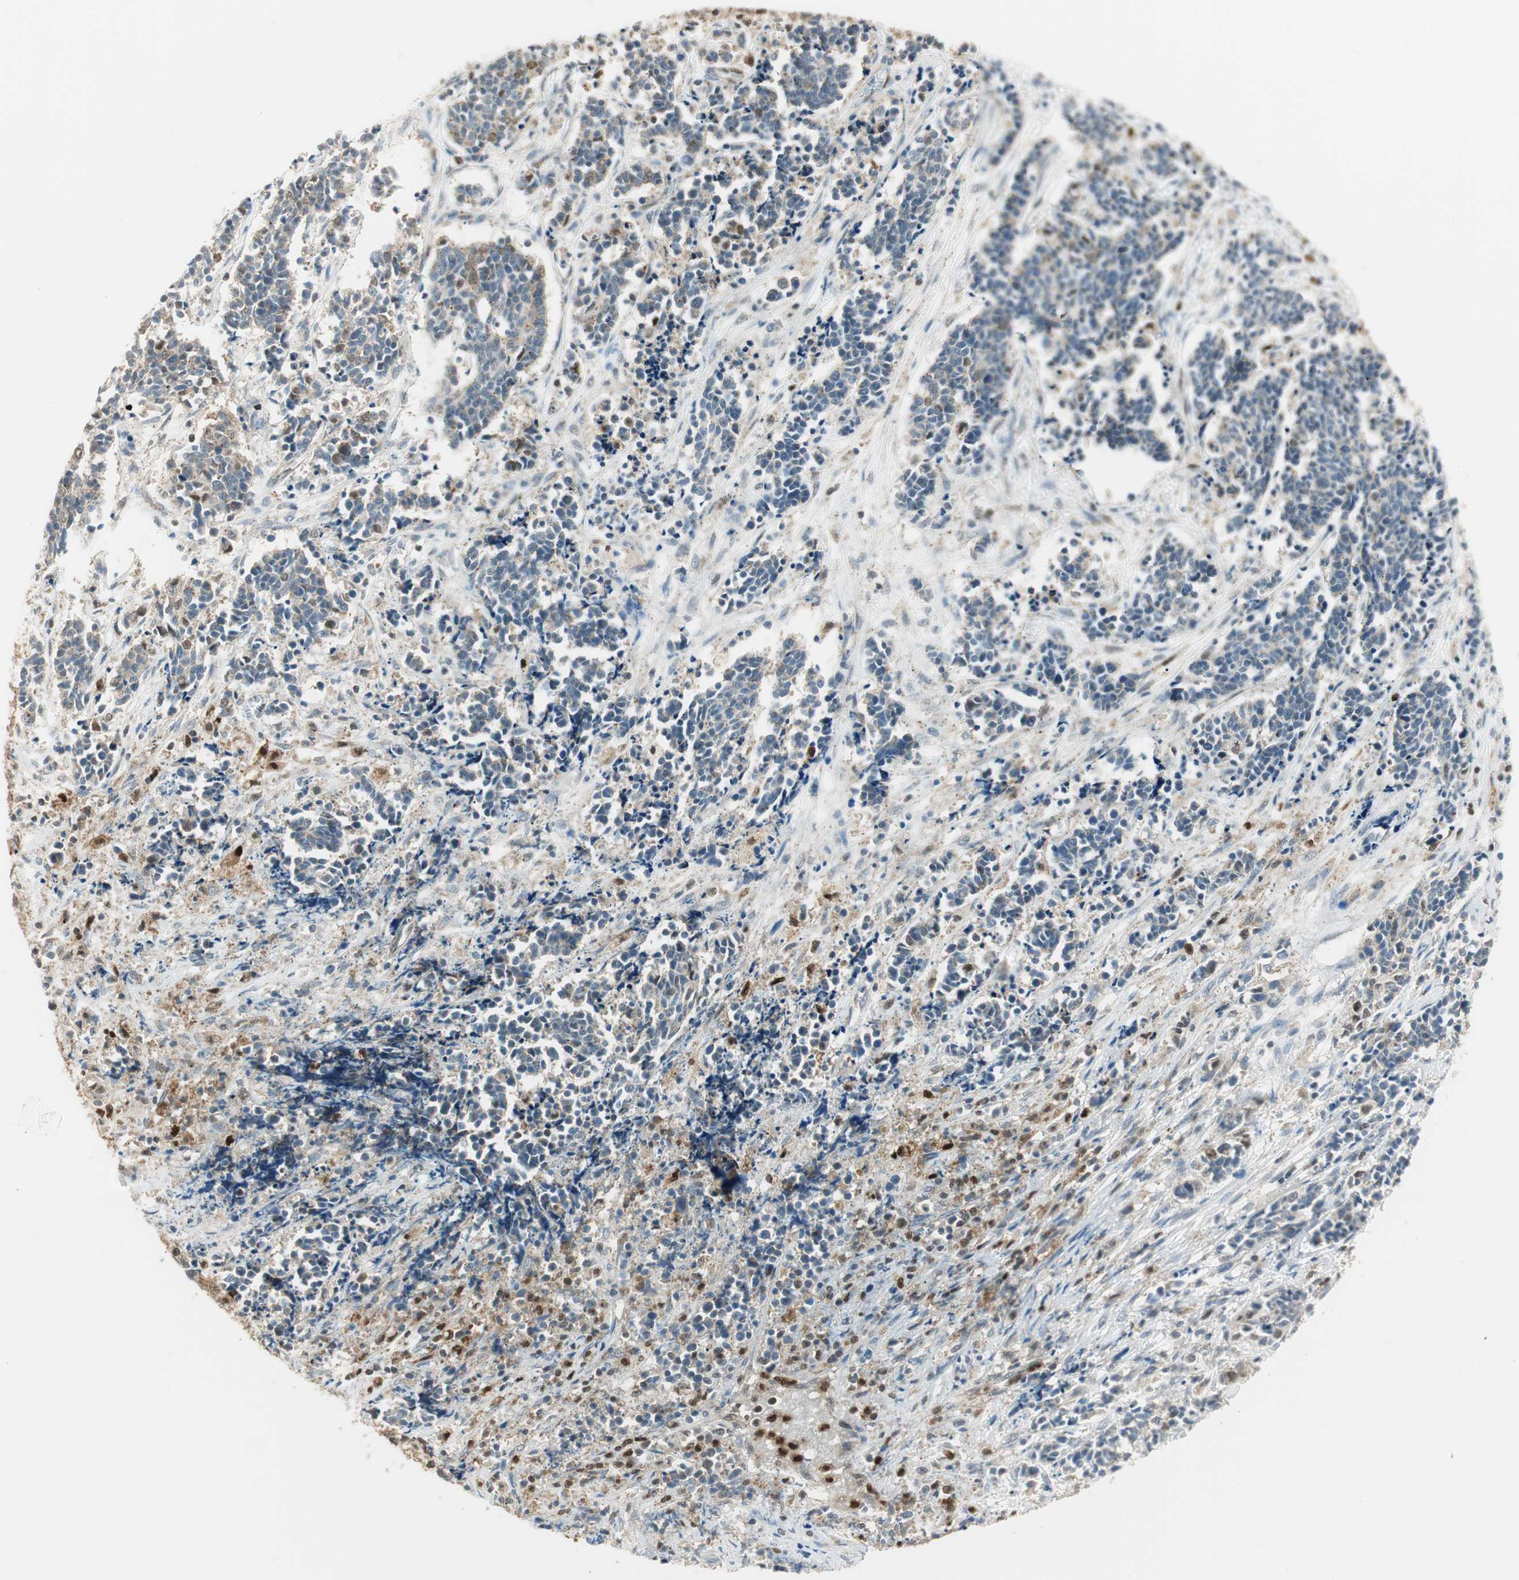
{"staining": {"intensity": "negative", "quantity": "none", "location": "none"}, "tissue": "cervical cancer", "cell_type": "Tumor cells", "image_type": "cancer", "snomed": [{"axis": "morphology", "description": "Squamous cell carcinoma, NOS"}, {"axis": "topography", "description": "Cervix"}], "caption": "Immunohistochemistry (IHC) histopathology image of human cervical squamous cell carcinoma stained for a protein (brown), which displays no staining in tumor cells.", "gene": "LTA4H", "patient": {"sex": "female", "age": 35}}